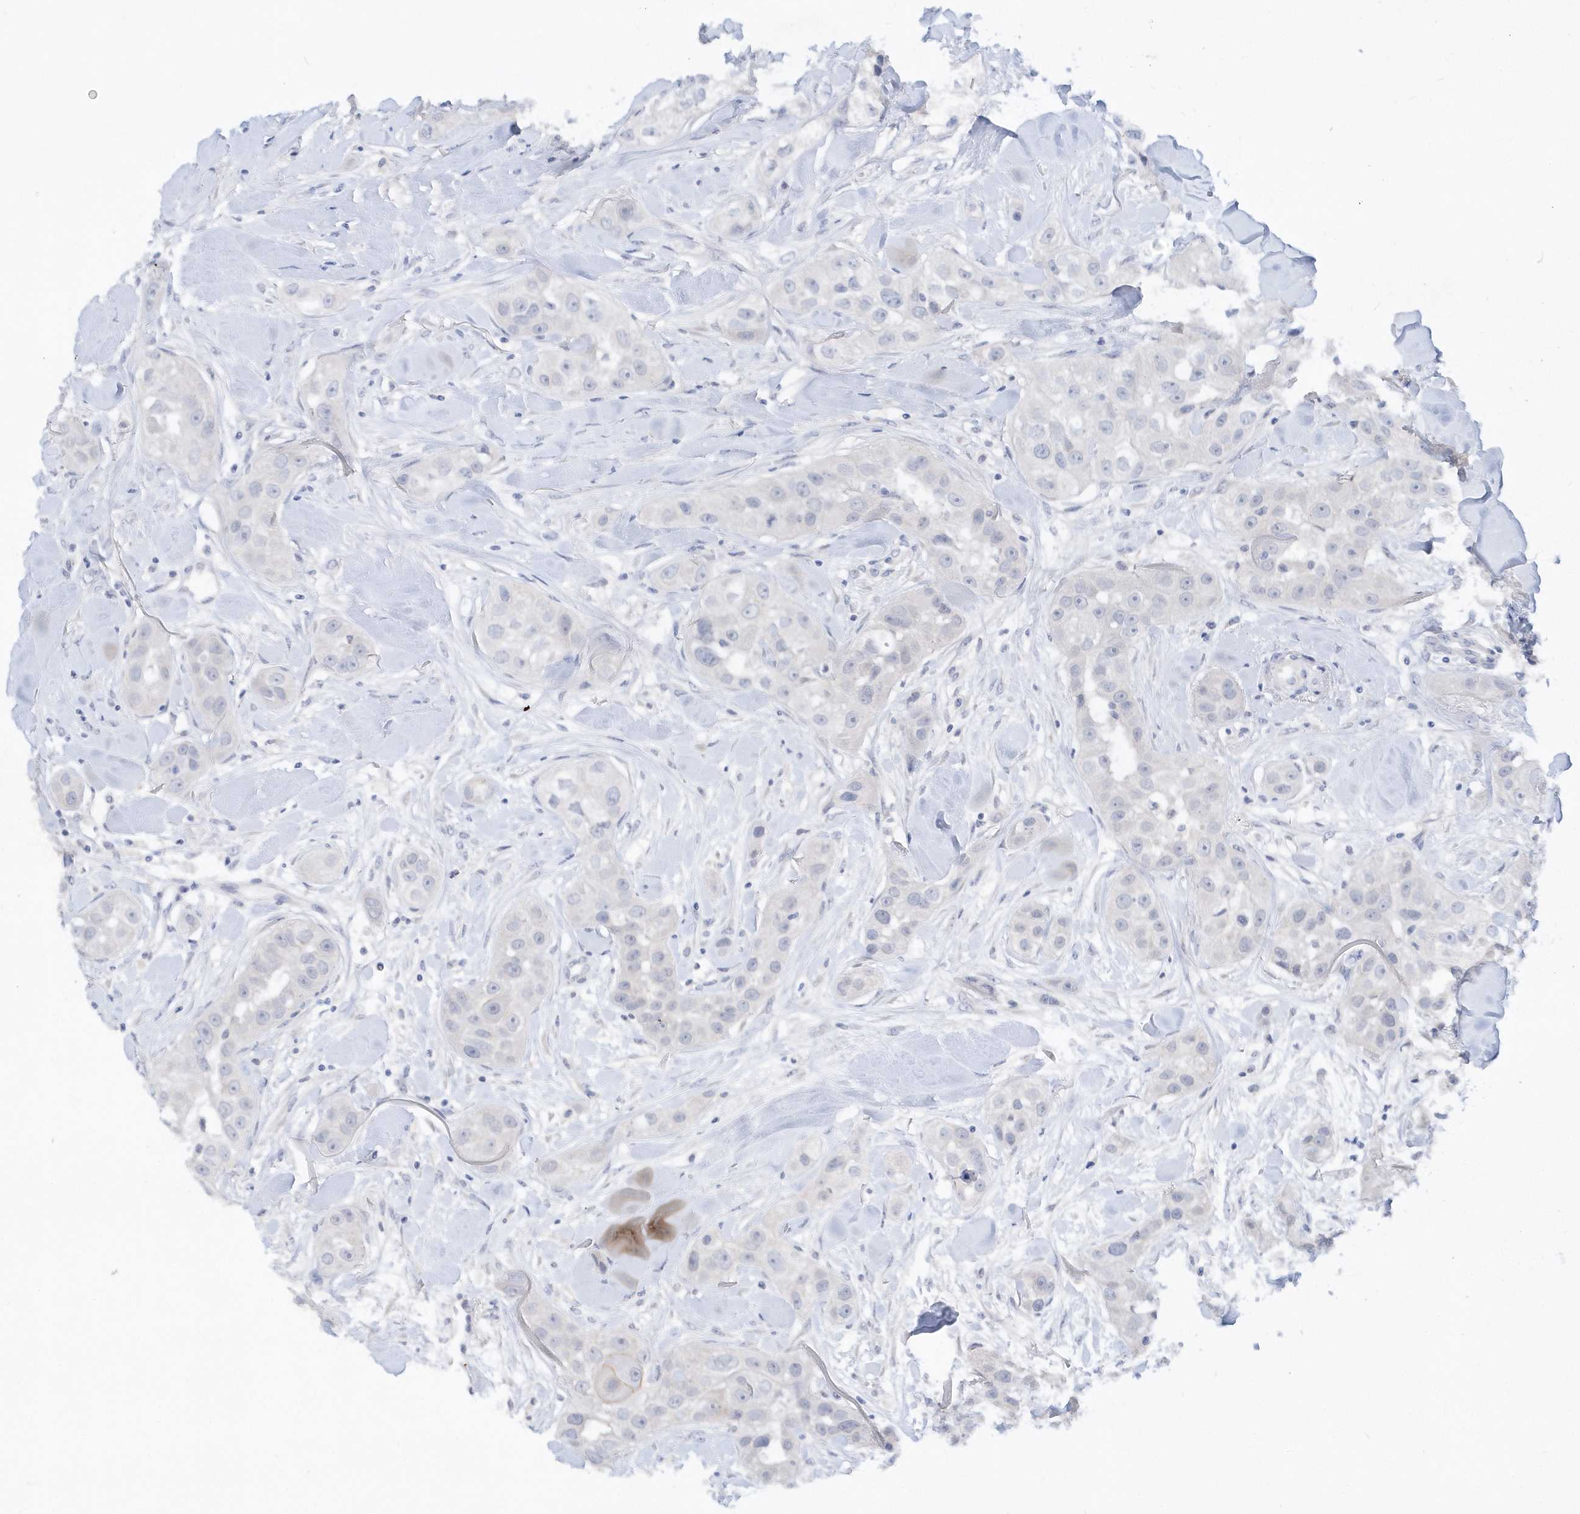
{"staining": {"intensity": "negative", "quantity": "none", "location": "none"}, "tissue": "head and neck cancer", "cell_type": "Tumor cells", "image_type": "cancer", "snomed": [{"axis": "morphology", "description": "Normal tissue, NOS"}, {"axis": "morphology", "description": "Squamous cell carcinoma, NOS"}, {"axis": "topography", "description": "Skeletal muscle"}, {"axis": "topography", "description": "Head-Neck"}], "caption": "Tumor cells show no significant expression in head and neck squamous cell carcinoma.", "gene": "RPE", "patient": {"sex": "male", "age": 51}}